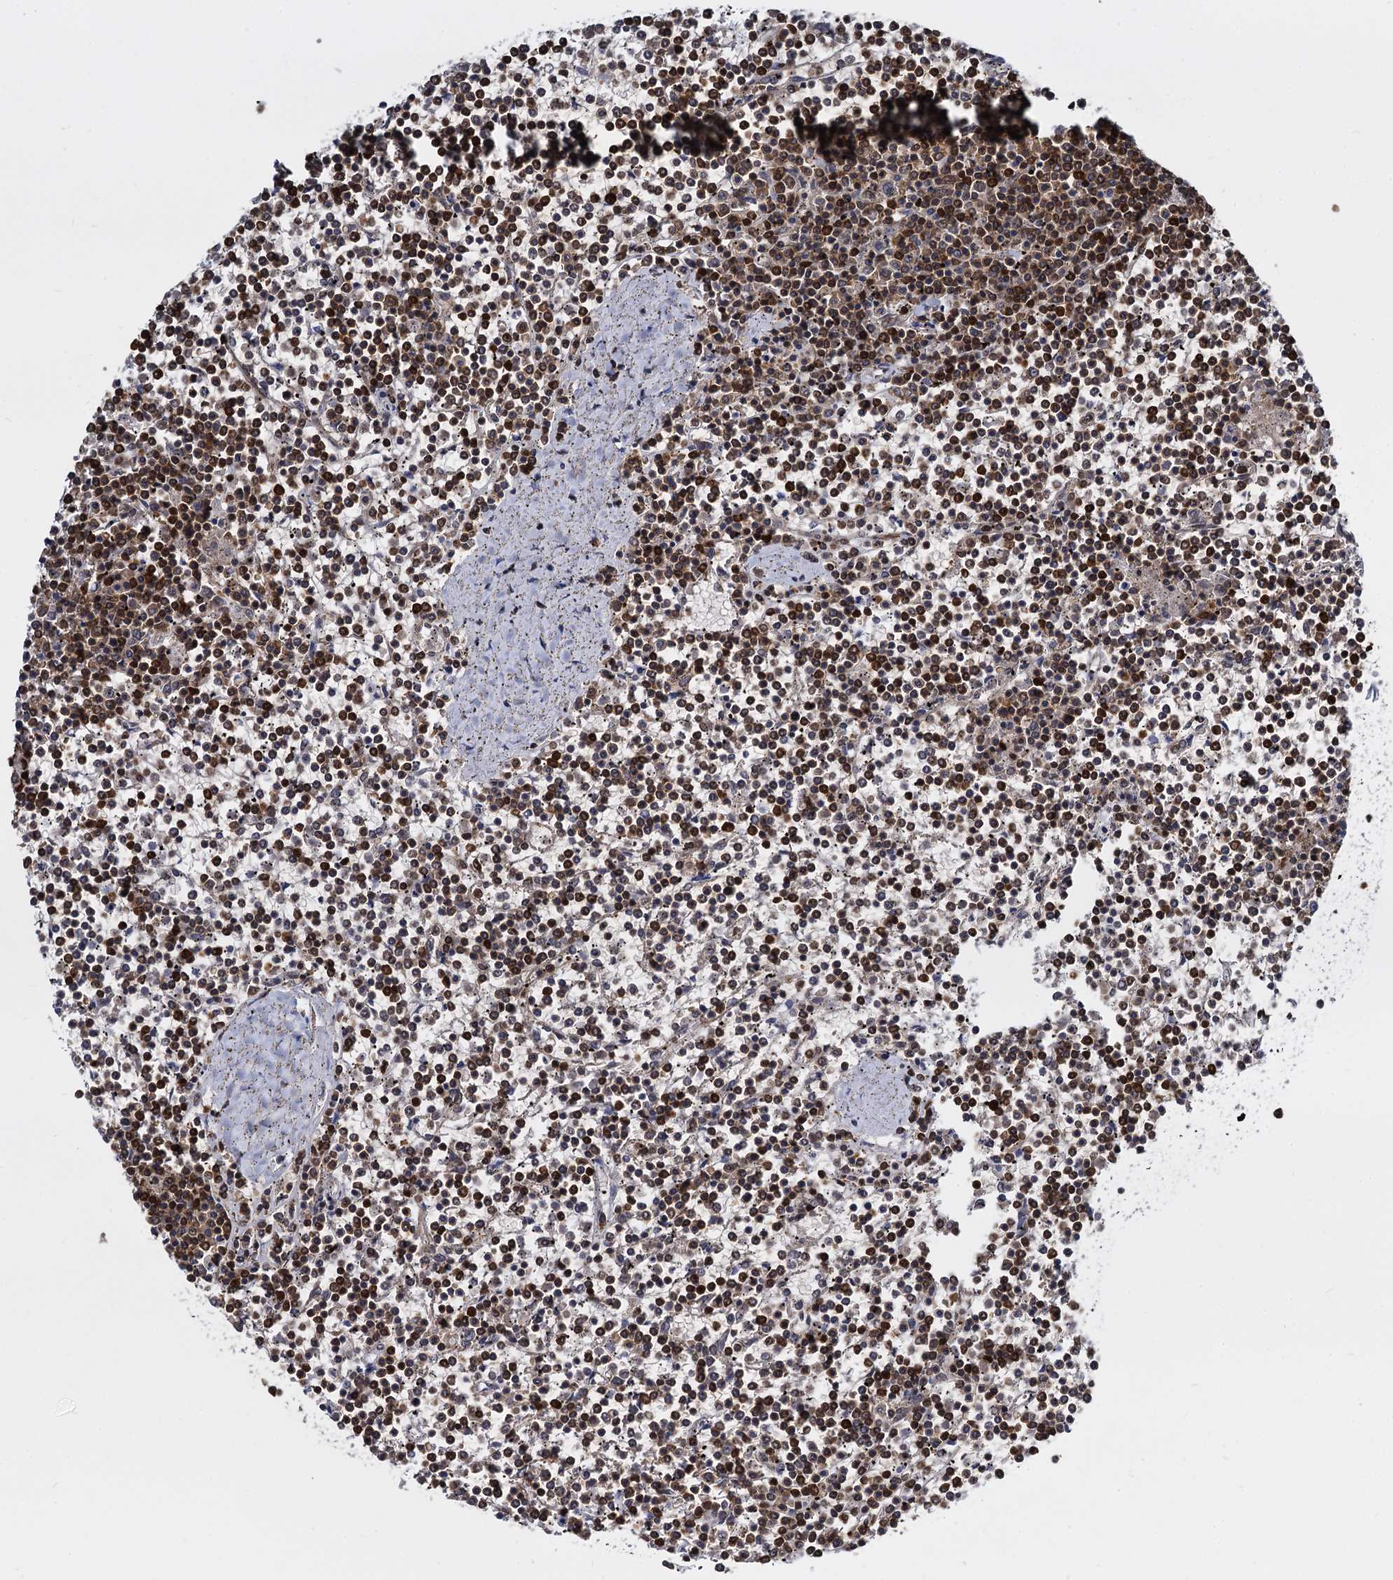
{"staining": {"intensity": "strong", "quantity": ">75%", "location": "nuclear"}, "tissue": "lymphoma", "cell_type": "Tumor cells", "image_type": "cancer", "snomed": [{"axis": "morphology", "description": "Malignant lymphoma, non-Hodgkin's type, Low grade"}, {"axis": "topography", "description": "Spleen"}], "caption": "There is high levels of strong nuclear expression in tumor cells of lymphoma, as demonstrated by immunohistochemical staining (brown color).", "gene": "DCPS", "patient": {"sex": "female", "age": 19}}